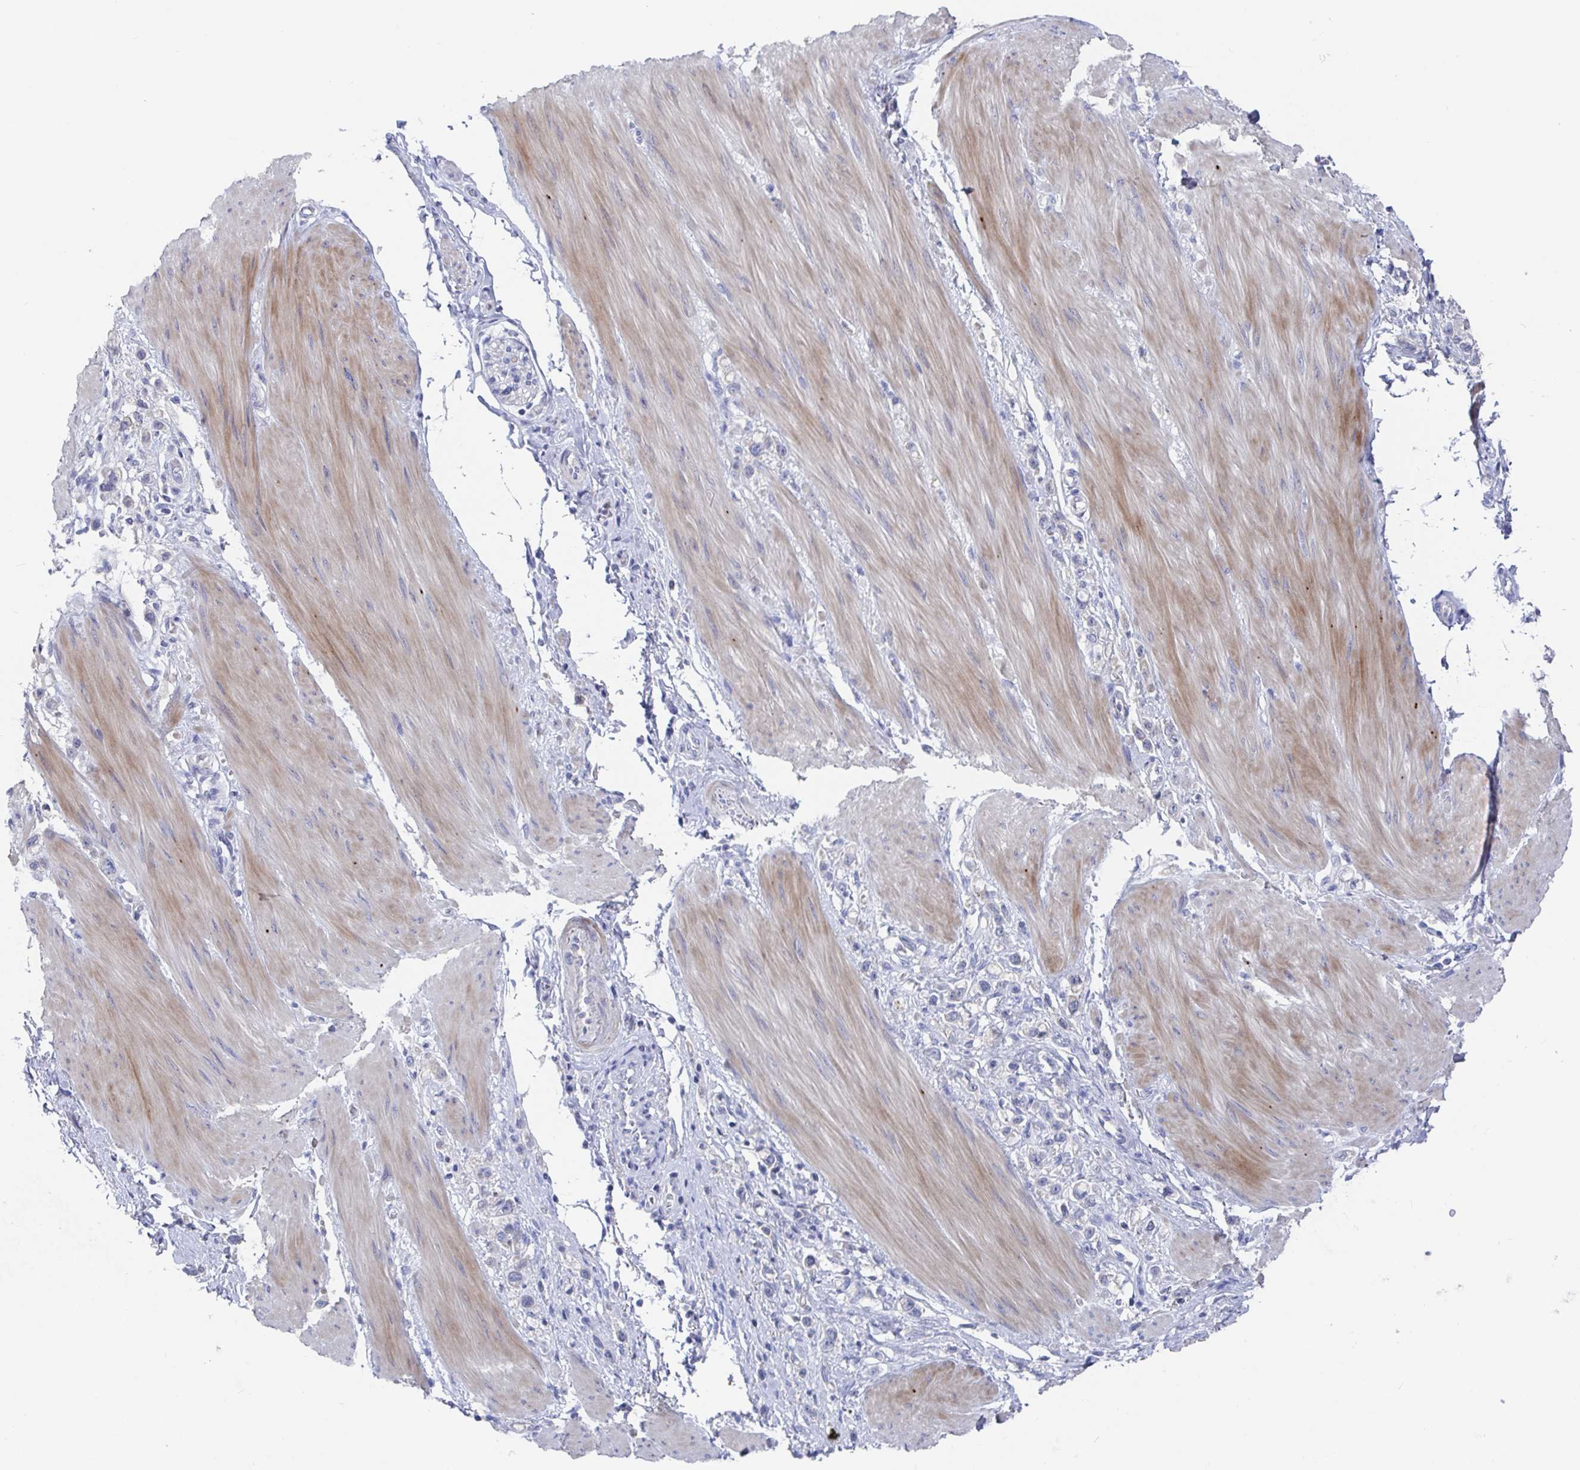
{"staining": {"intensity": "negative", "quantity": "none", "location": "none"}, "tissue": "stomach cancer", "cell_type": "Tumor cells", "image_type": "cancer", "snomed": [{"axis": "morphology", "description": "Adenocarcinoma, NOS"}, {"axis": "topography", "description": "Stomach"}], "caption": "This is a photomicrograph of immunohistochemistry staining of stomach cancer (adenocarcinoma), which shows no expression in tumor cells.", "gene": "GPR148", "patient": {"sex": "female", "age": 65}}